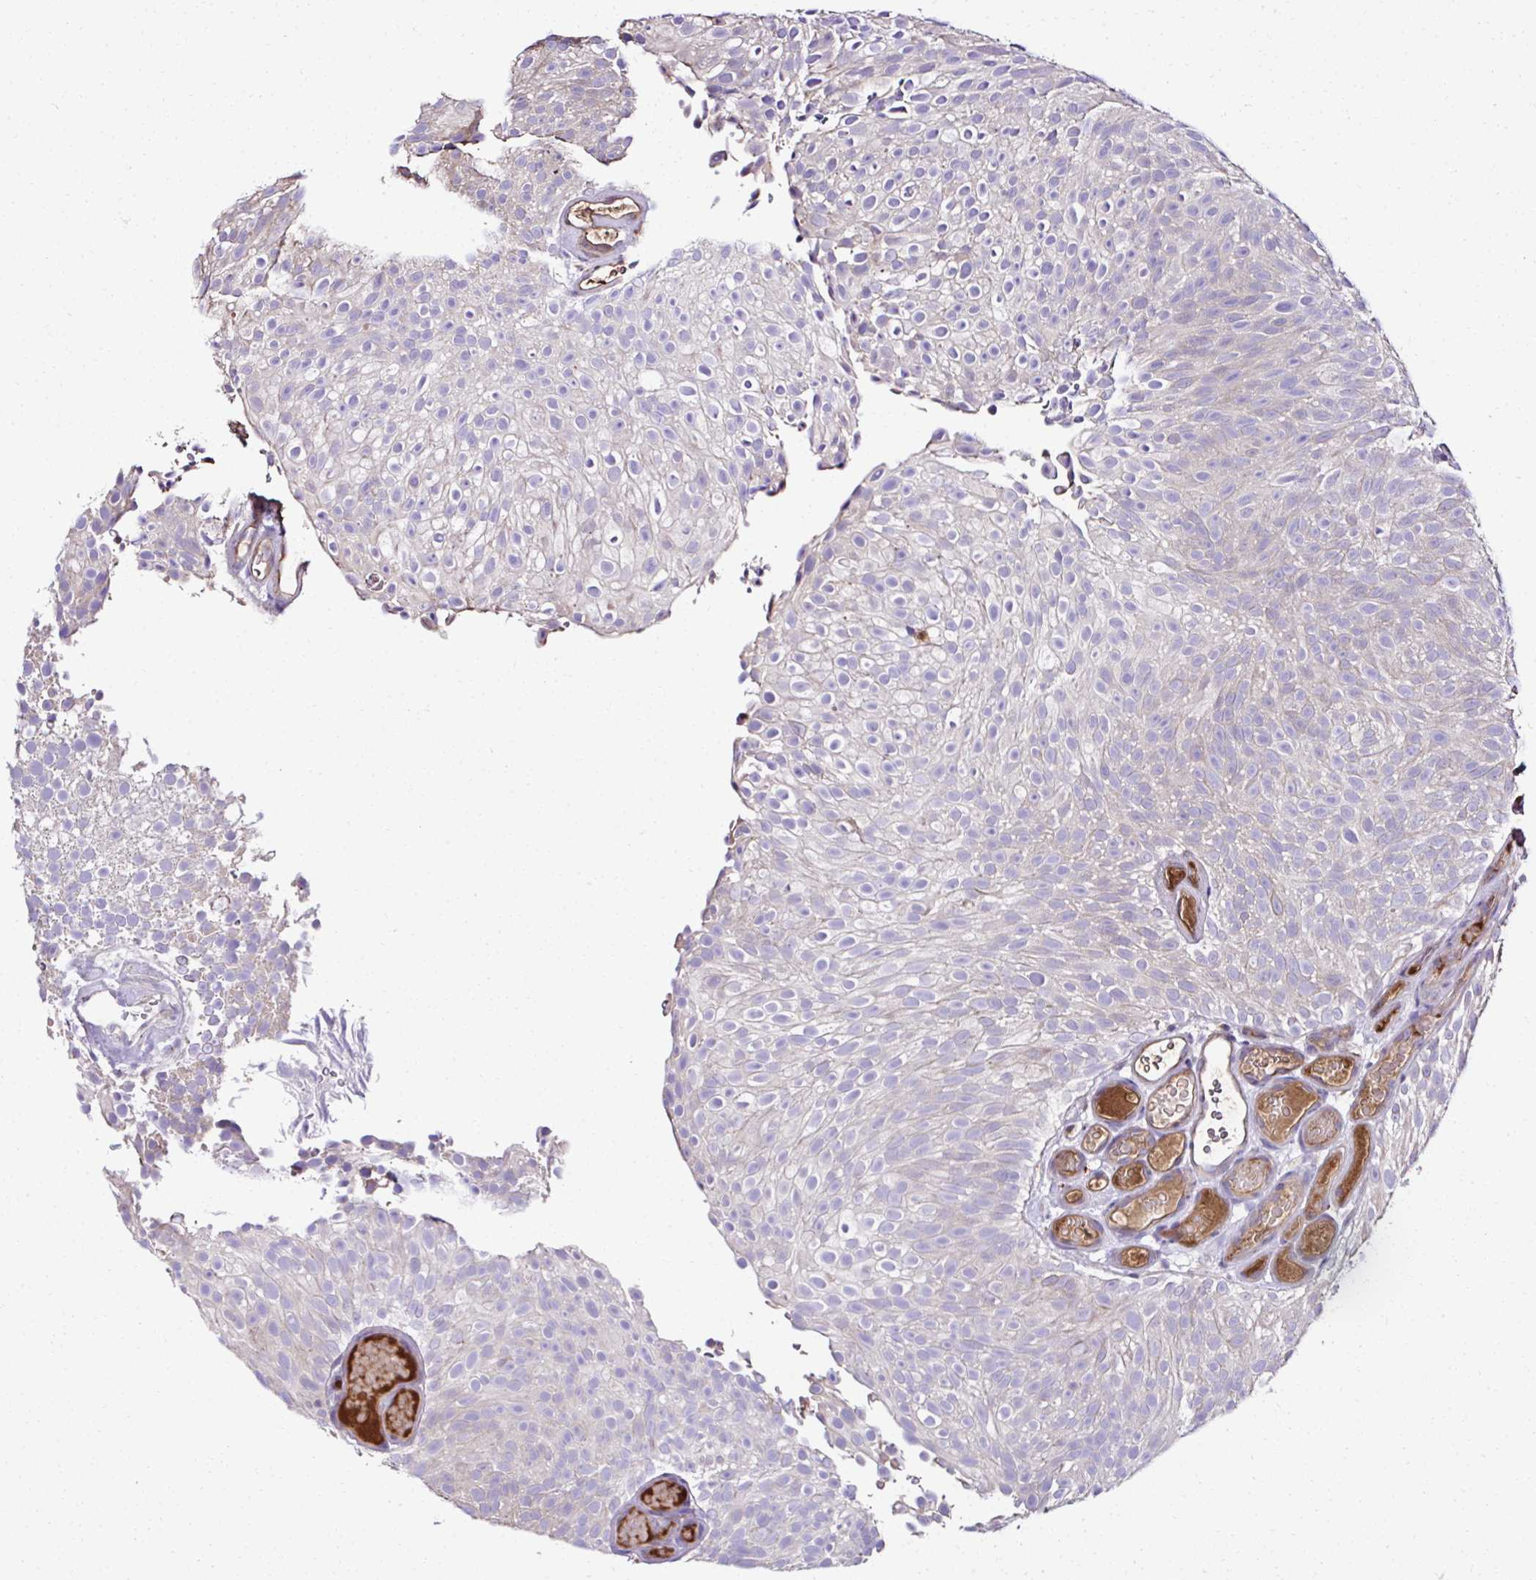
{"staining": {"intensity": "negative", "quantity": "none", "location": "none"}, "tissue": "urothelial cancer", "cell_type": "Tumor cells", "image_type": "cancer", "snomed": [{"axis": "morphology", "description": "Urothelial carcinoma, Low grade"}, {"axis": "topography", "description": "Urinary bladder"}], "caption": "IHC of low-grade urothelial carcinoma shows no positivity in tumor cells.", "gene": "CCDC85C", "patient": {"sex": "male", "age": 78}}